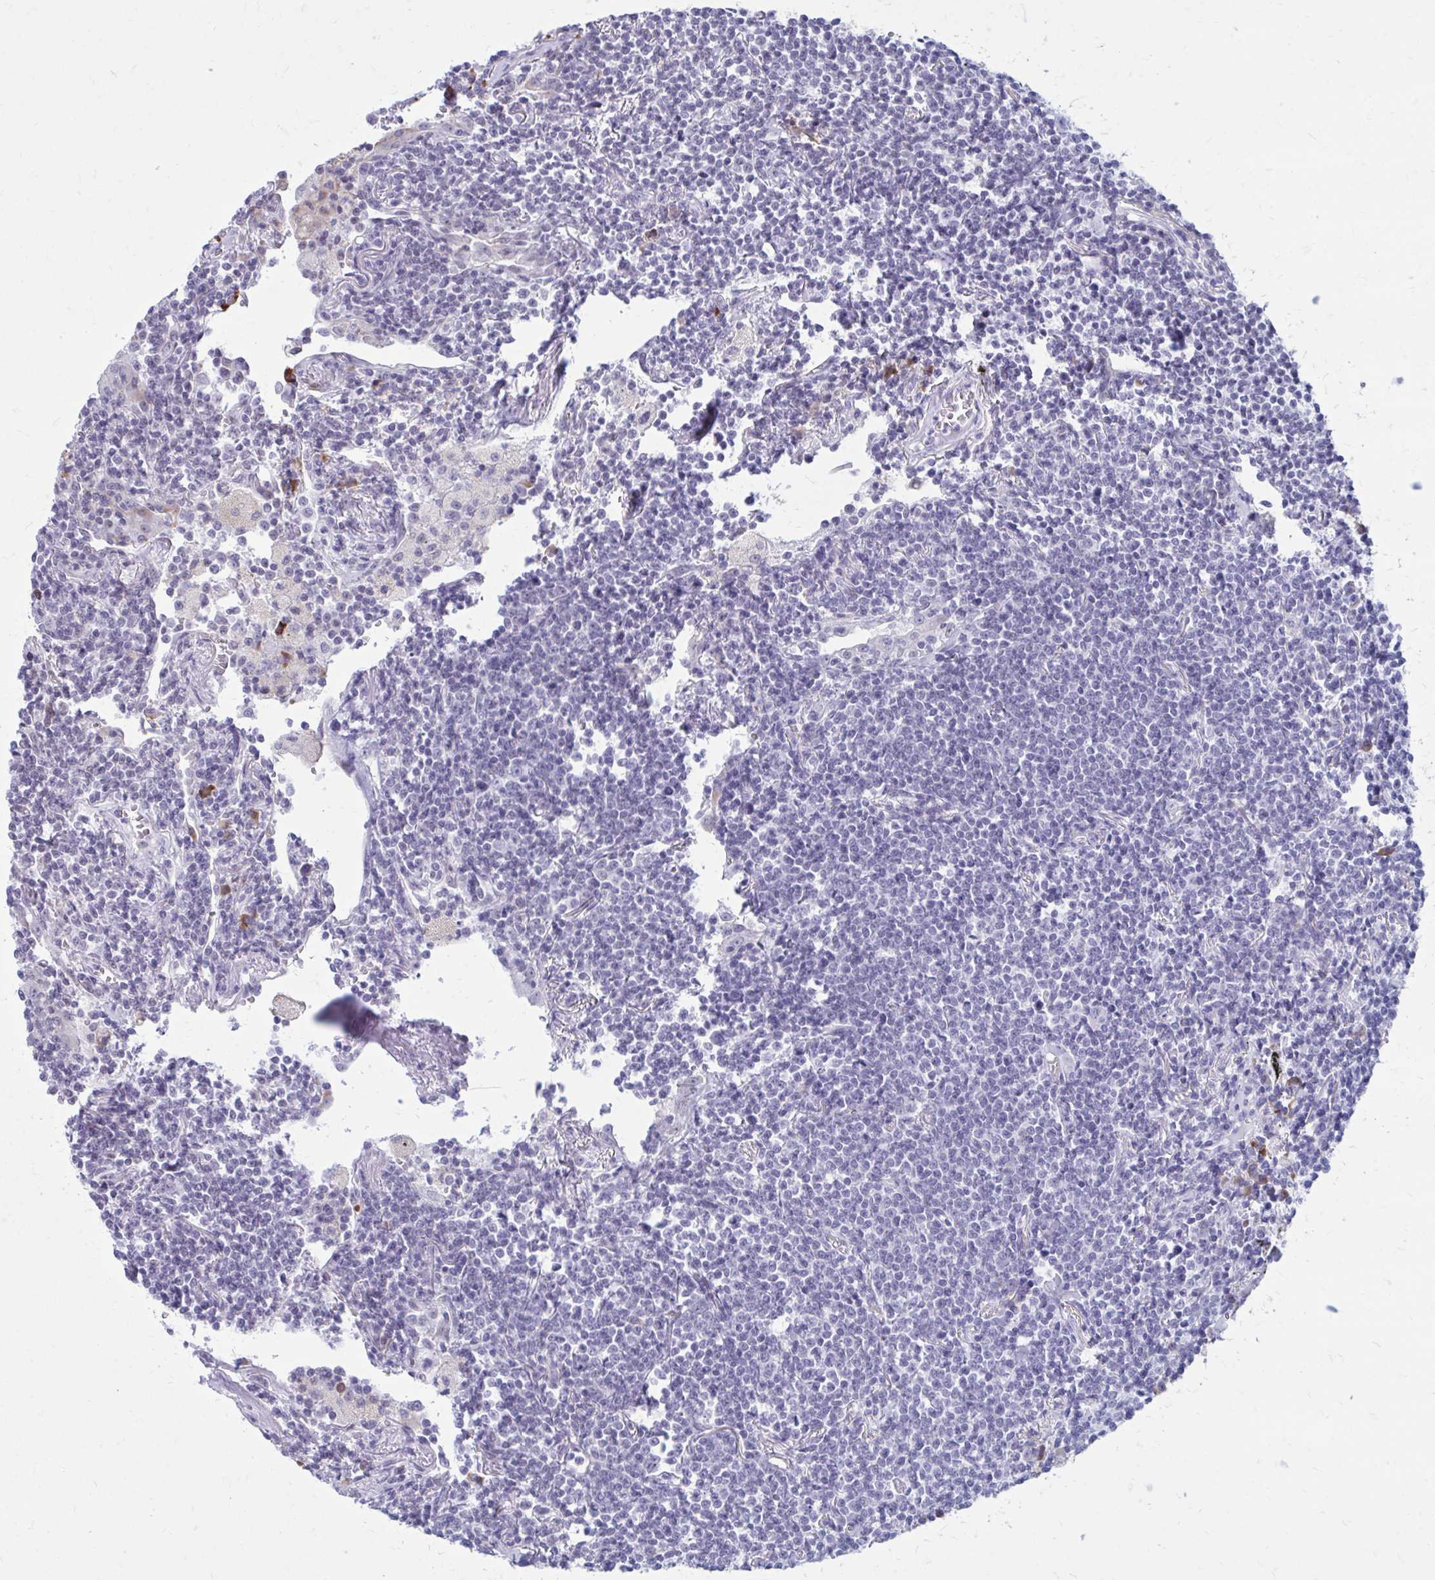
{"staining": {"intensity": "negative", "quantity": "none", "location": "none"}, "tissue": "lymphoma", "cell_type": "Tumor cells", "image_type": "cancer", "snomed": [{"axis": "morphology", "description": "Malignant lymphoma, non-Hodgkin's type, Low grade"}, {"axis": "topography", "description": "Lung"}], "caption": "IHC image of low-grade malignant lymphoma, non-Hodgkin's type stained for a protein (brown), which exhibits no positivity in tumor cells.", "gene": "PROSER1", "patient": {"sex": "female", "age": 71}}